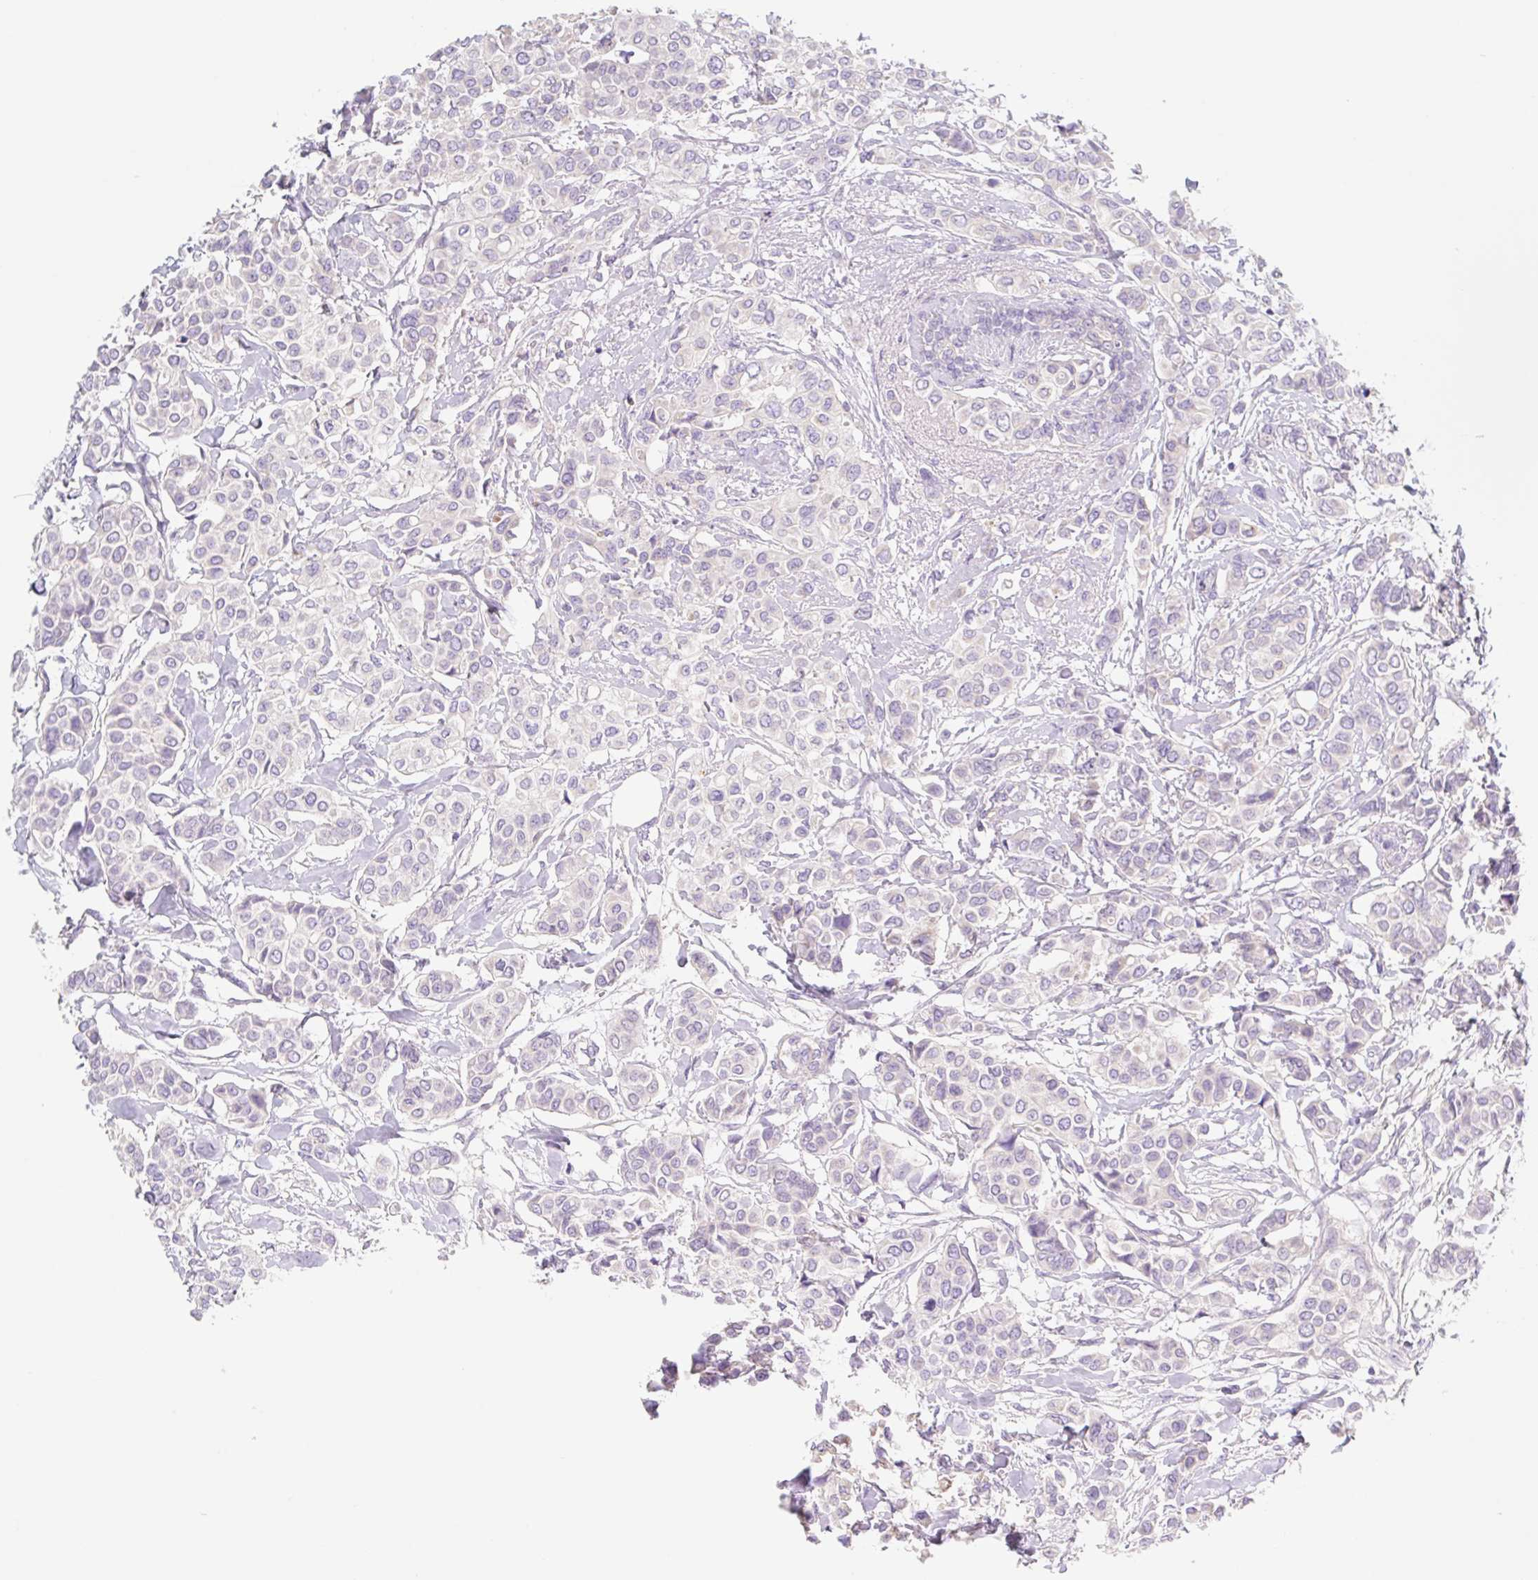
{"staining": {"intensity": "negative", "quantity": "none", "location": "none"}, "tissue": "breast cancer", "cell_type": "Tumor cells", "image_type": "cancer", "snomed": [{"axis": "morphology", "description": "Lobular carcinoma"}, {"axis": "topography", "description": "Breast"}], "caption": "Immunohistochemistry micrograph of breast cancer (lobular carcinoma) stained for a protein (brown), which shows no expression in tumor cells.", "gene": "LYVE1", "patient": {"sex": "female", "age": 51}}